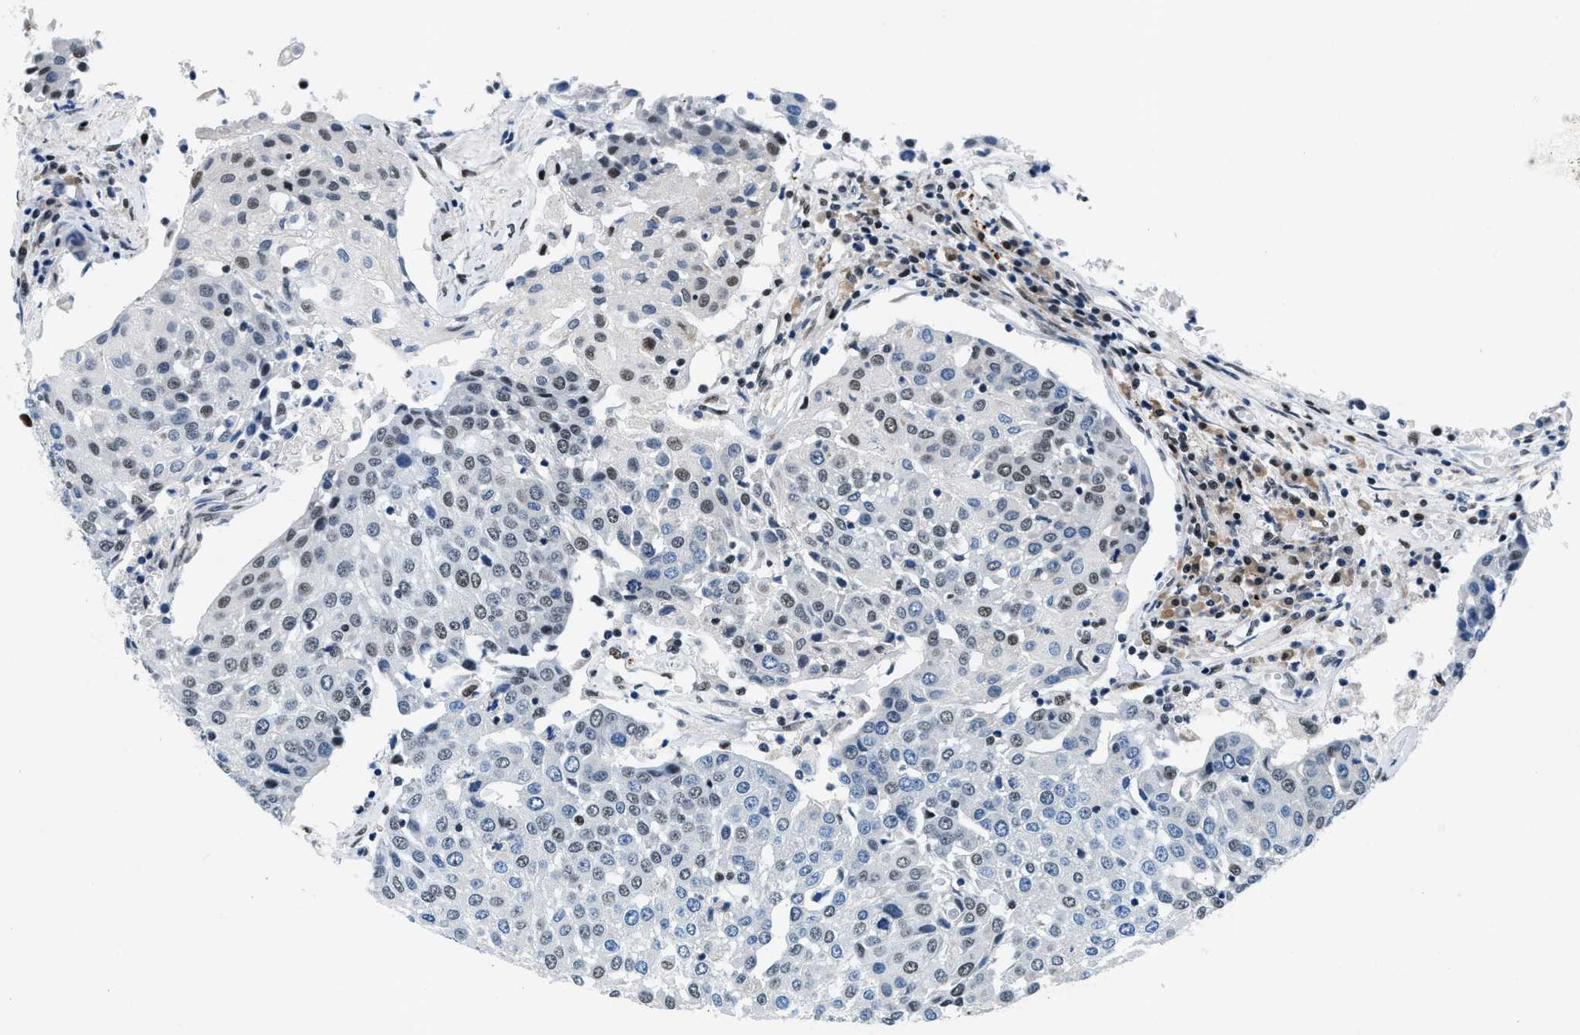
{"staining": {"intensity": "moderate", "quantity": "25%-75%", "location": "nuclear"}, "tissue": "urothelial cancer", "cell_type": "Tumor cells", "image_type": "cancer", "snomed": [{"axis": "morphology", "description": "Urothelial carcinoma, High grade"}, {"axis": "topography", "description": "Urinary bladder"}], "caption": "The immunohistochemical stain labels moderate nuclear staining in tumor cells of urothelial cancer tissue.", "gene": "ATF2", "patient": {"sex": "female", "age": 85}}